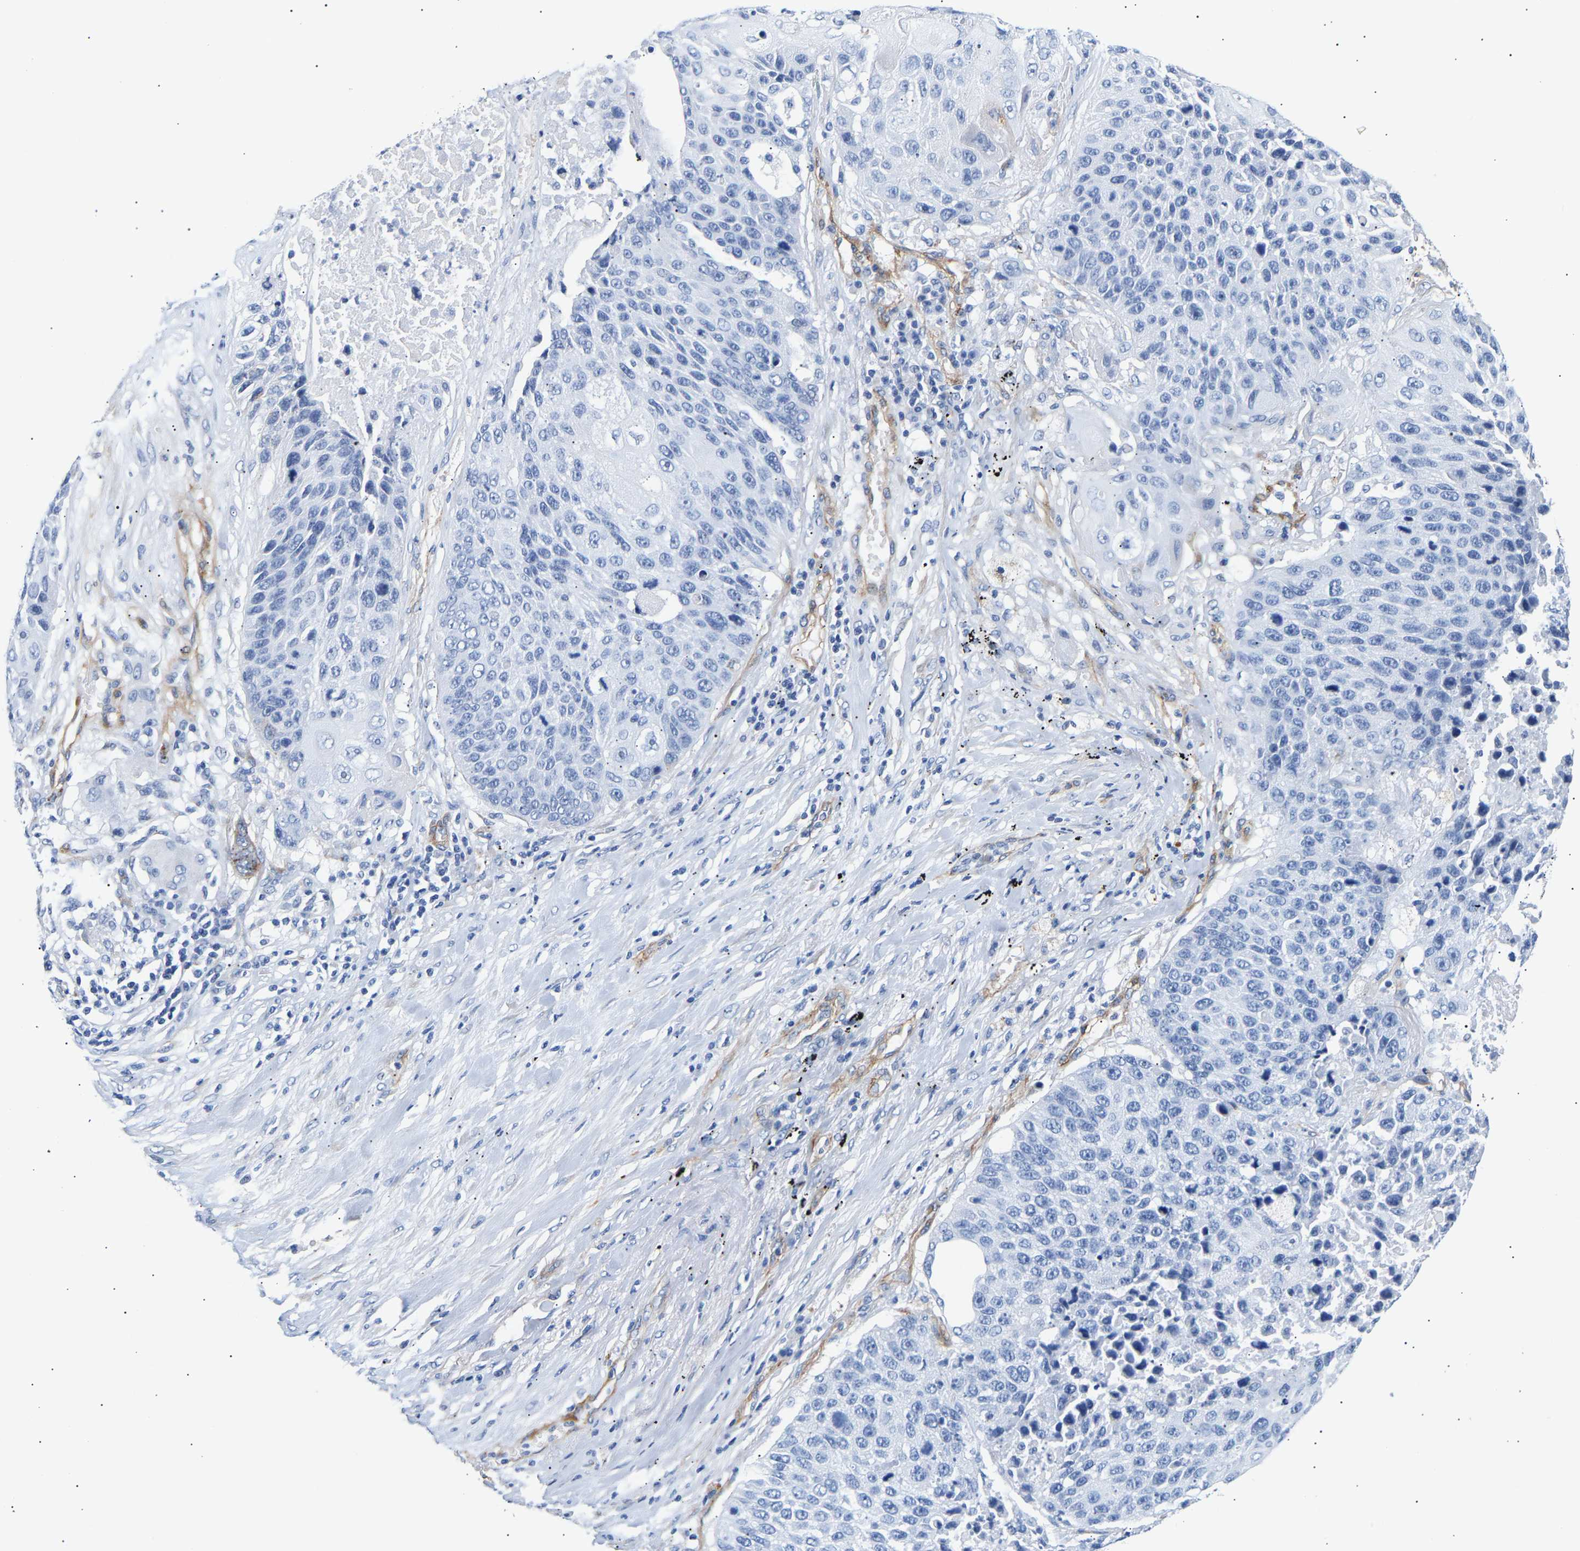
{"staining": {"intensity": "negative", "quantity": "none", "location": "none"}, "tissue": "lung cancer", "cell_type": "Tumor cells", "image_type": "cancer", "snomed": [{"axis": "morphology", "description": "Squamous cell carcinoma, NOS"}, {"axis": "topography", "description": "Lung"}], "caption": "Tumor cells show no significant positivity in lung cancer (squamous cell carcinoma). The staining was performed using DAB to visualize the protein expression in brown, while the nuclei were stained in blue with hematoxylin (Magnification: 20x).", "gene": "IGFBP7", "patient": {"sex": "male", "age": 61}}